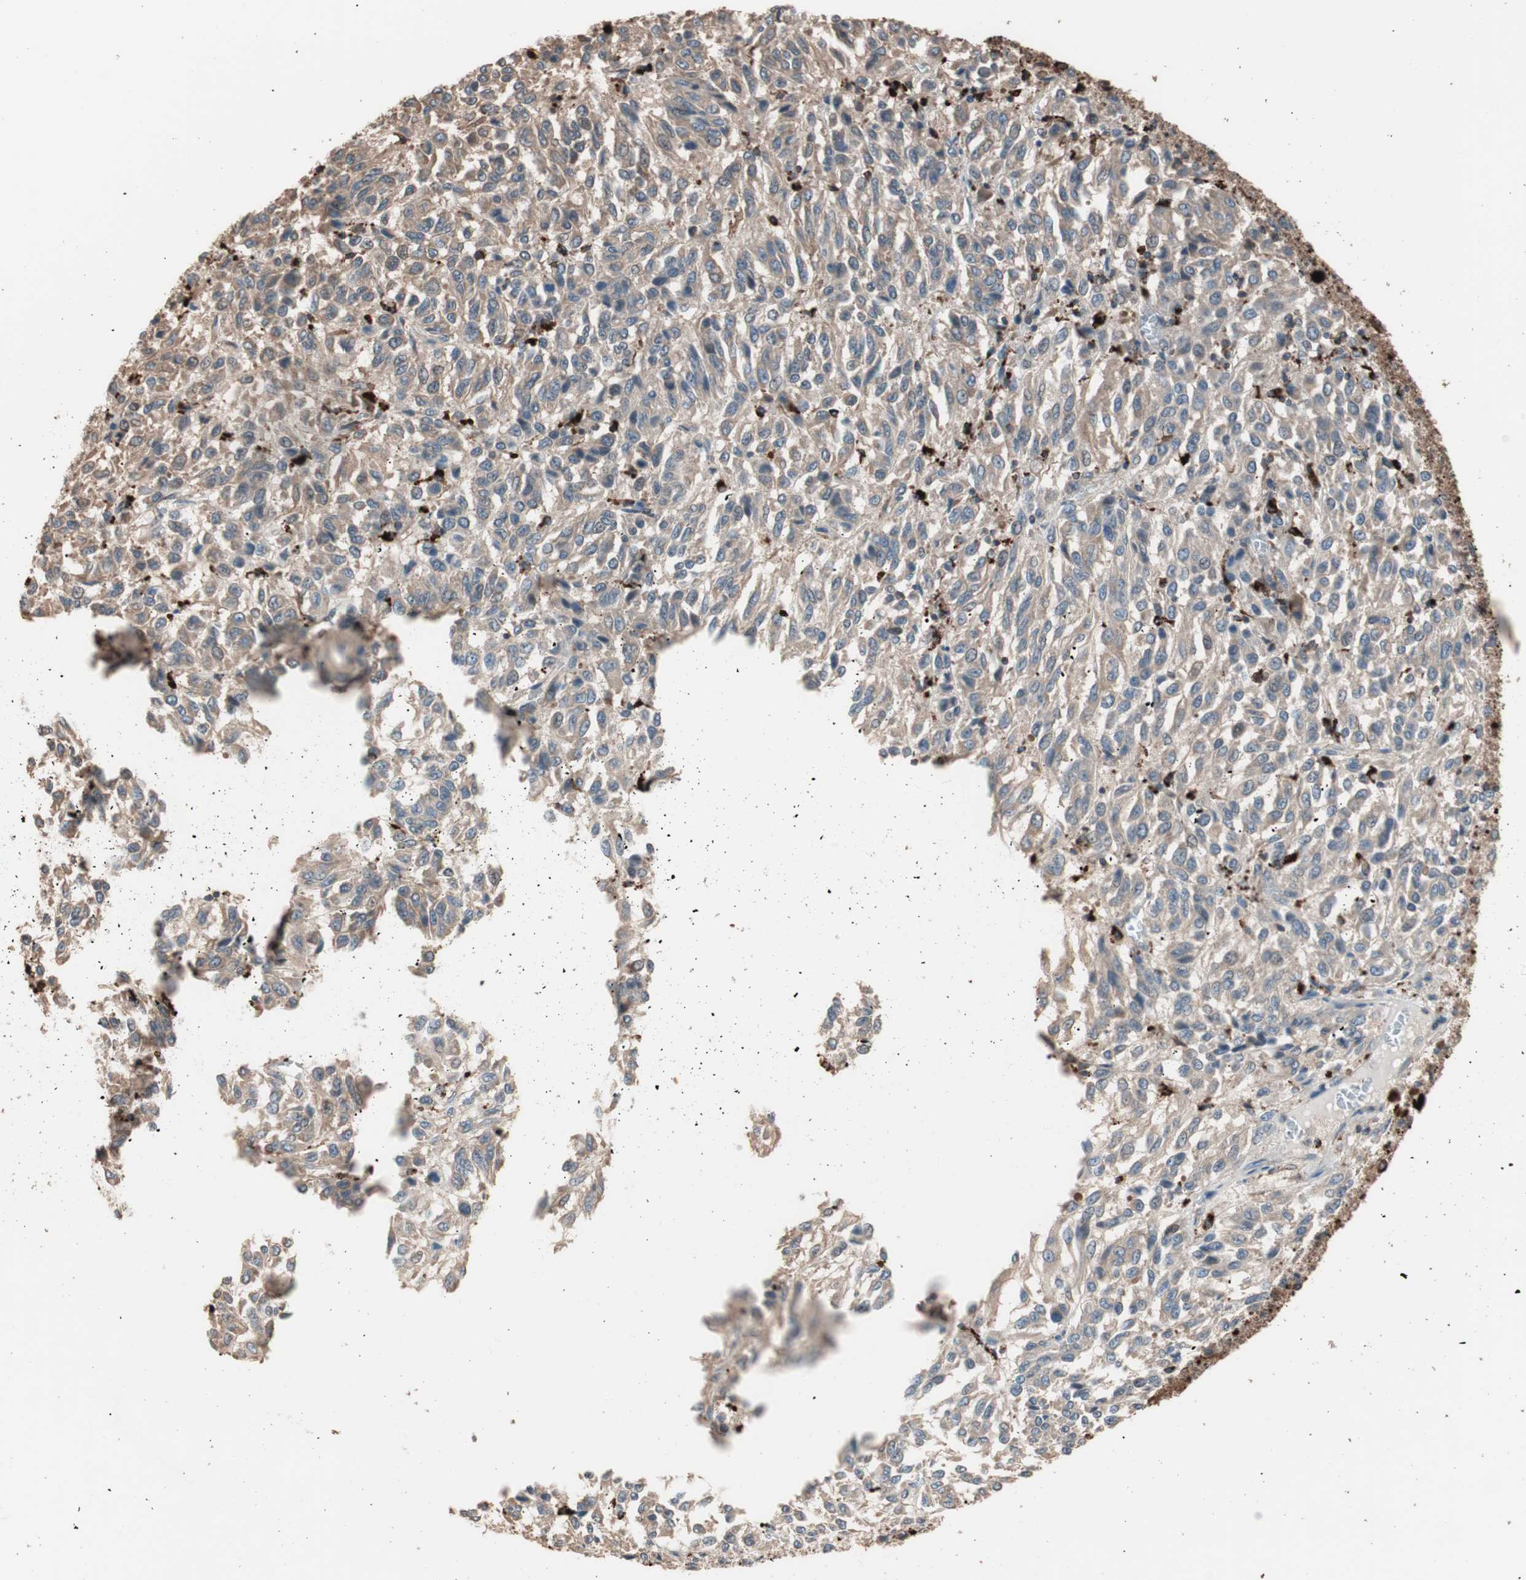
{"staining": {"intensity": "weak", "quantity": ">75%", "location": "cytoplasmic/membranous"}, "tissue": "melanoma", "cell_type": "Tumor cells", "image_type": "cancer", "snomed": [{"axis": "morphology", "description": "Malignant melanoma, Metastatic site"}, {"axis": "topography", "description": "Lung"}], "caption": "Immunohistochemistry (IHC) histopathology image of melanoma stained for a protein (brown), which exhibits low levels of weak cytoplasmic/membranous positivity in approximately >75% of tumor cells.", "gene": "CCT3", "patient": {"sex": "male", "age": 64}}